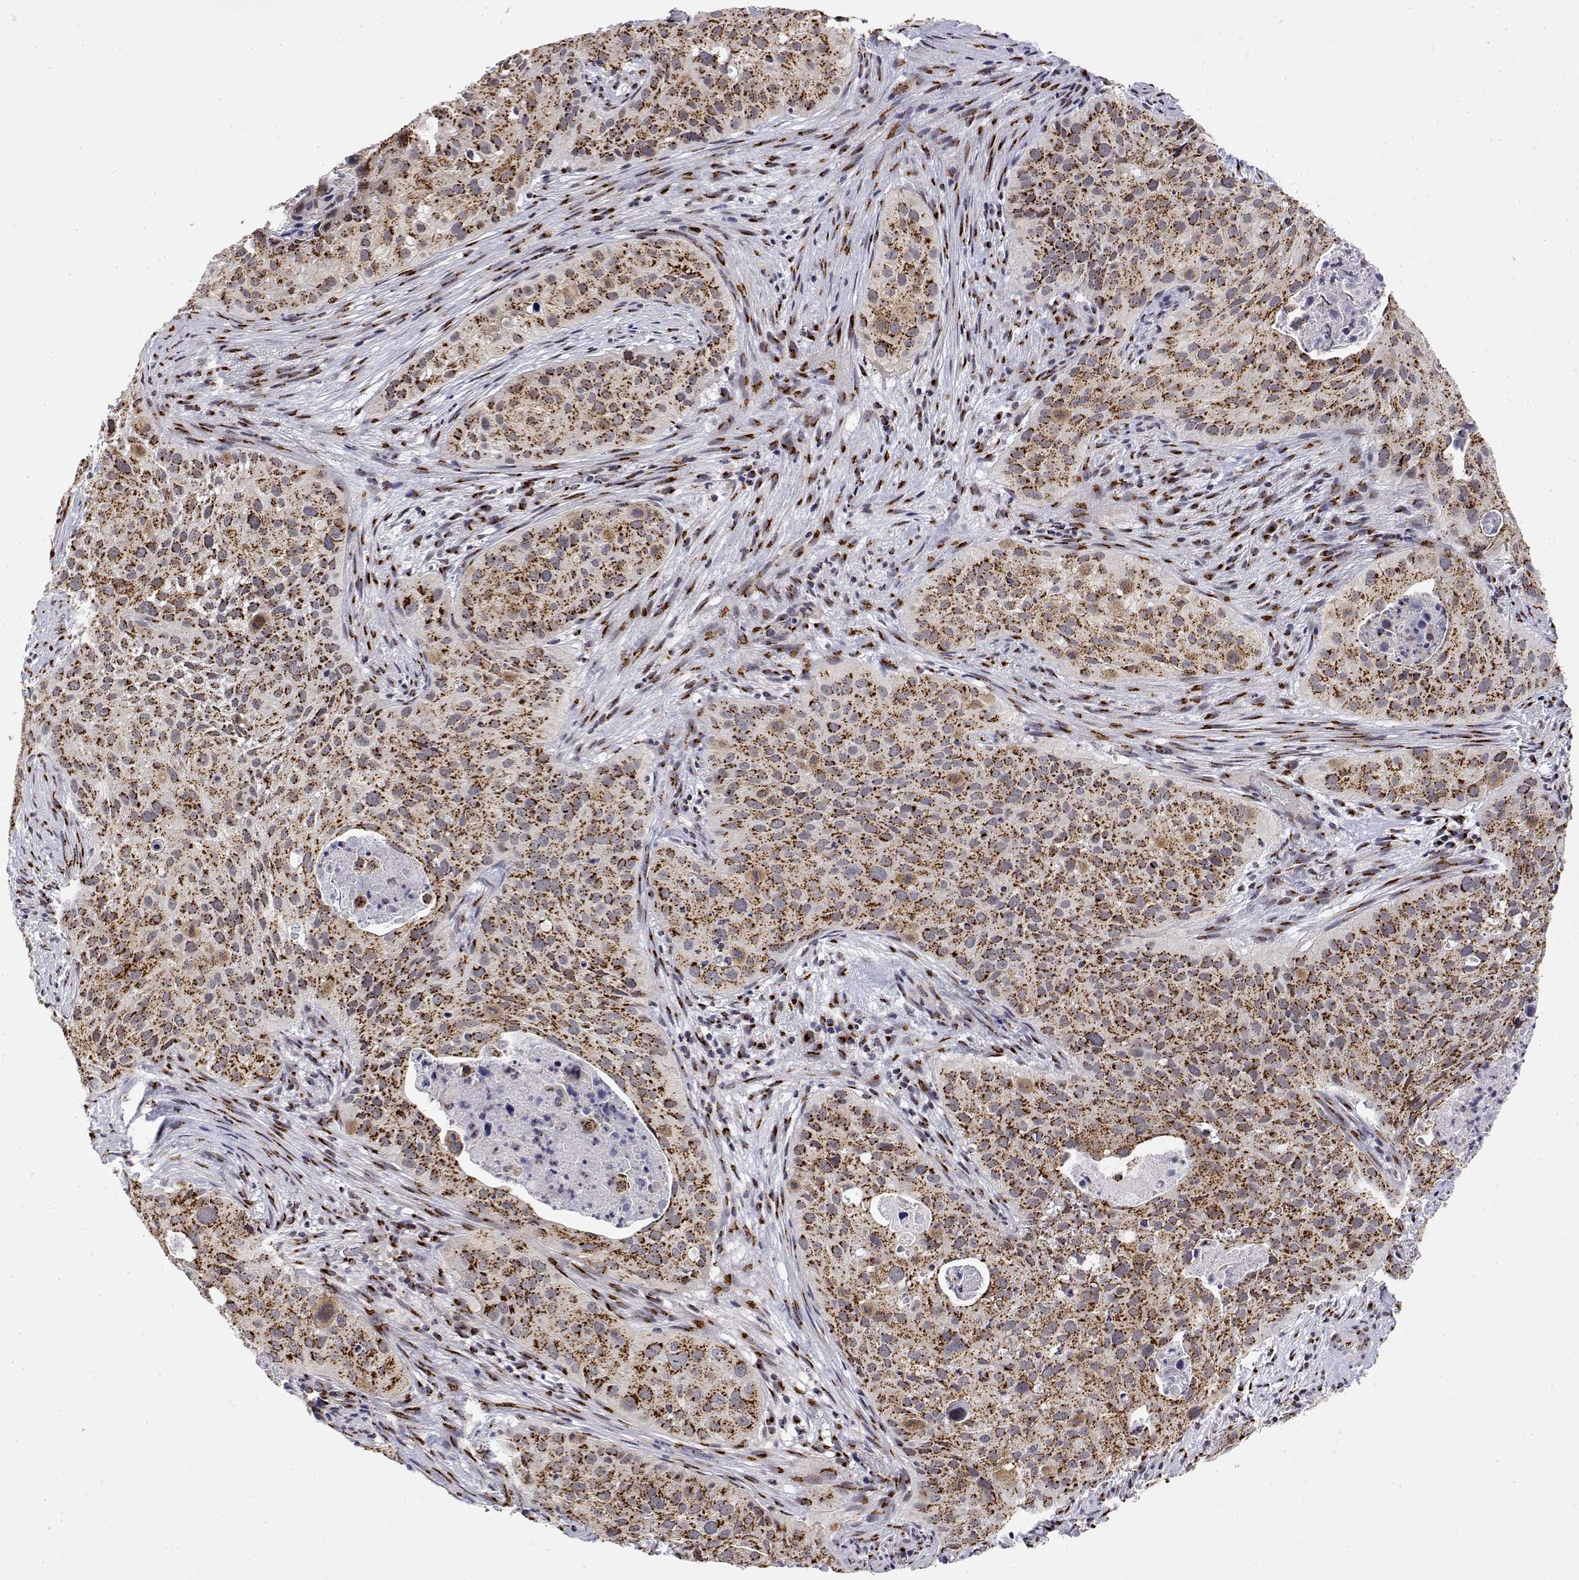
{"staining": {"intensity": "strong", "quantity": ">75%", "location": "cytoplasmic/membranous"}, "tissue": "cervical cancer", "cell_type": "Tumor cells", "image_type": "cancer", "snomed": [{"axis": "morphology", "description": "Squamous cell carcinoma, NOS"}, {"axis": "topography", "description": "Cervix"}], "caption": "The image displays a brown stain indicating the presence of a protein in the cytoplasmic/membranous of tumor cells in cervical squamous cell carcinoma.", "gene": "YIPF3", "patient": {"sex": "female", "age": 38}}